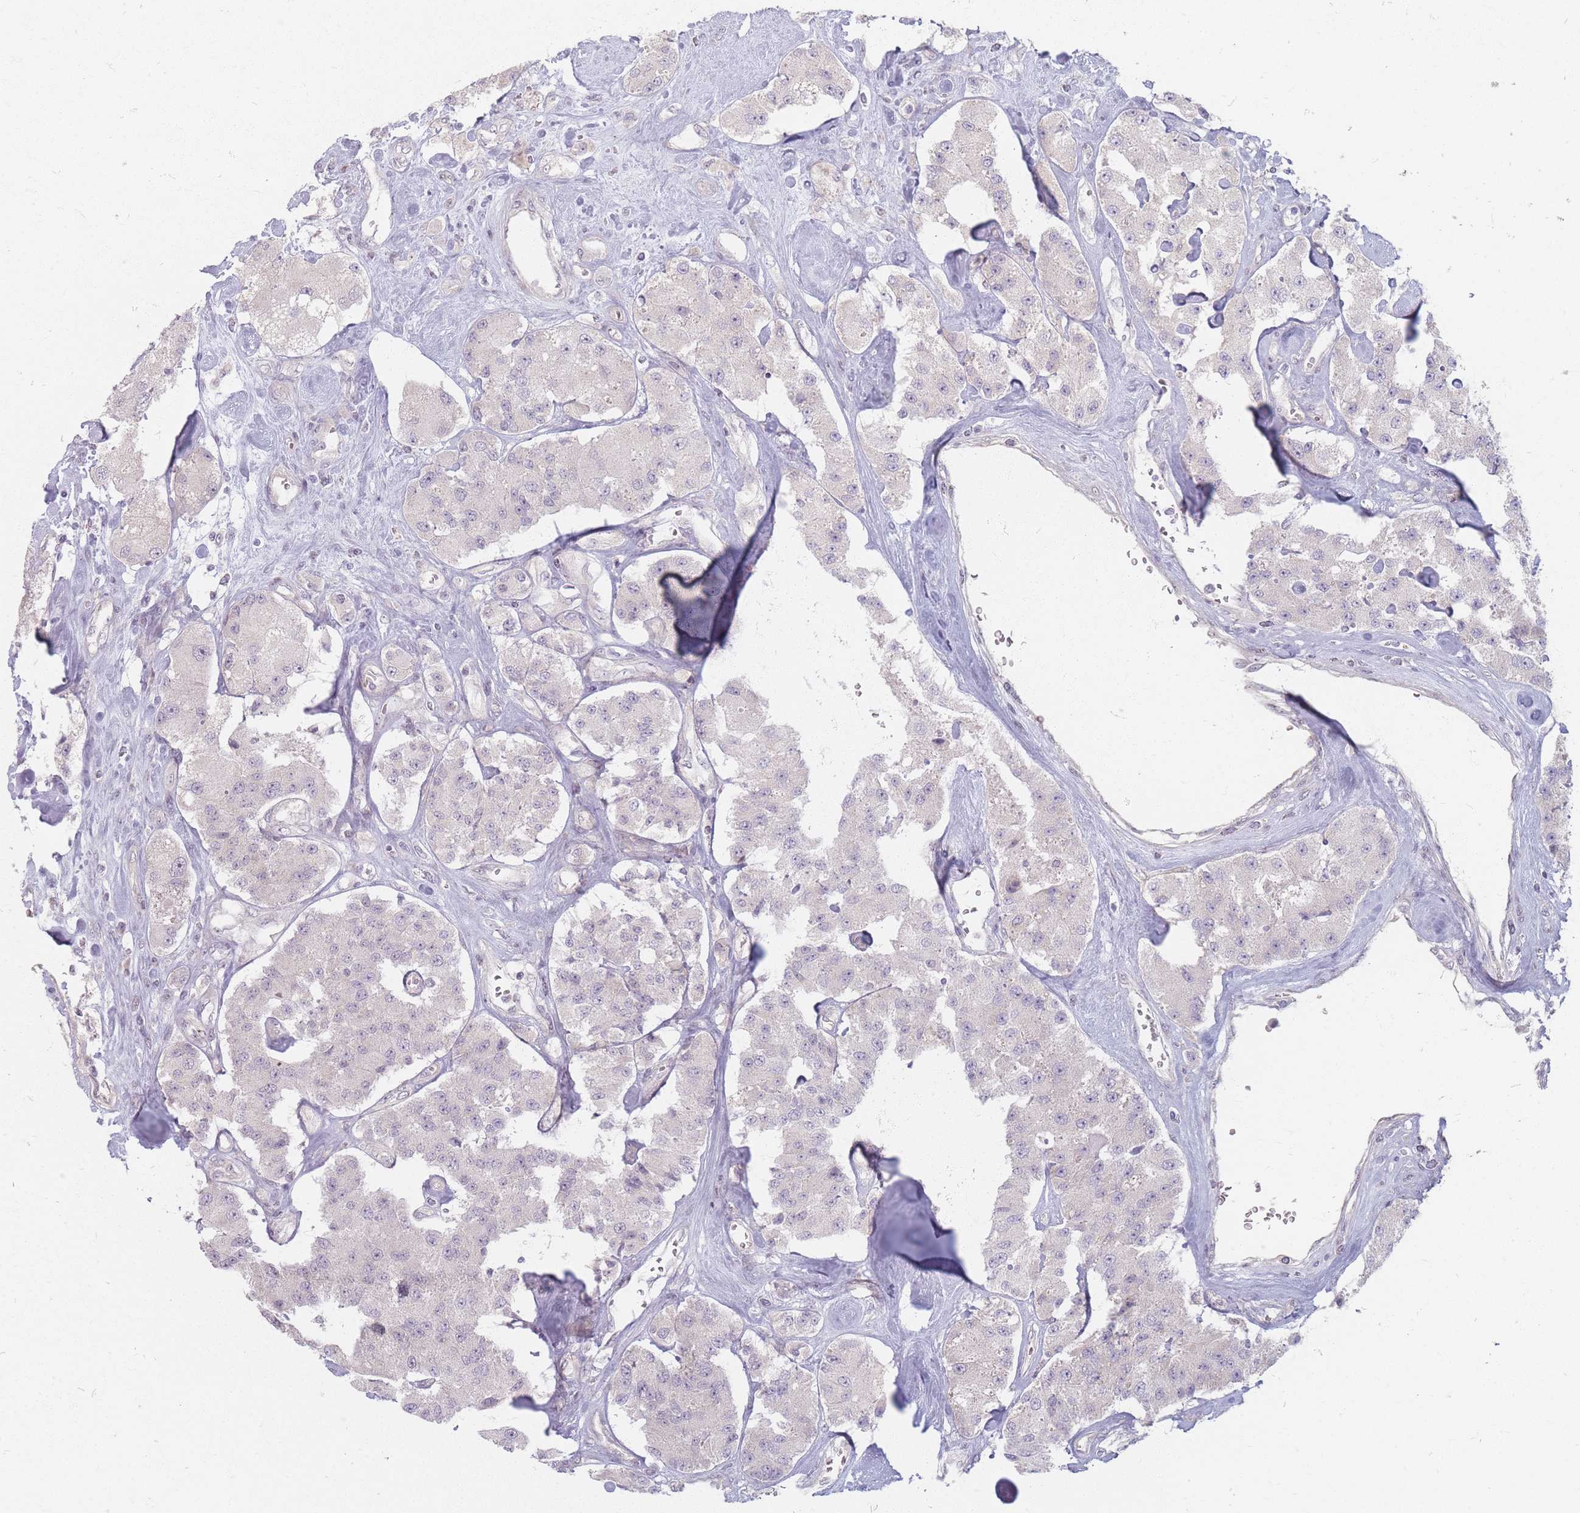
{"staining": {"intensity": "negative", "quantity": "none", "location": "none"}, "tissue": "carcinoid", "cell_type": "Tumor cells", "image_type": "cancer", "snomed": [{"axis": "morphology", "description": "Carcinoid, malignant, NOS"}, {"axis": "topography", "description": "Pancreas"}], "caption": "IHC image of neoplastic tissue: human carcinoid stained with DAB (3,3'-diaminobenzidine) reveals no significant protein expression in tumor cells. Nuclei are stained in blue.", "gene": "GABRA6", "patient": {"sex": "male", "age": 41}}